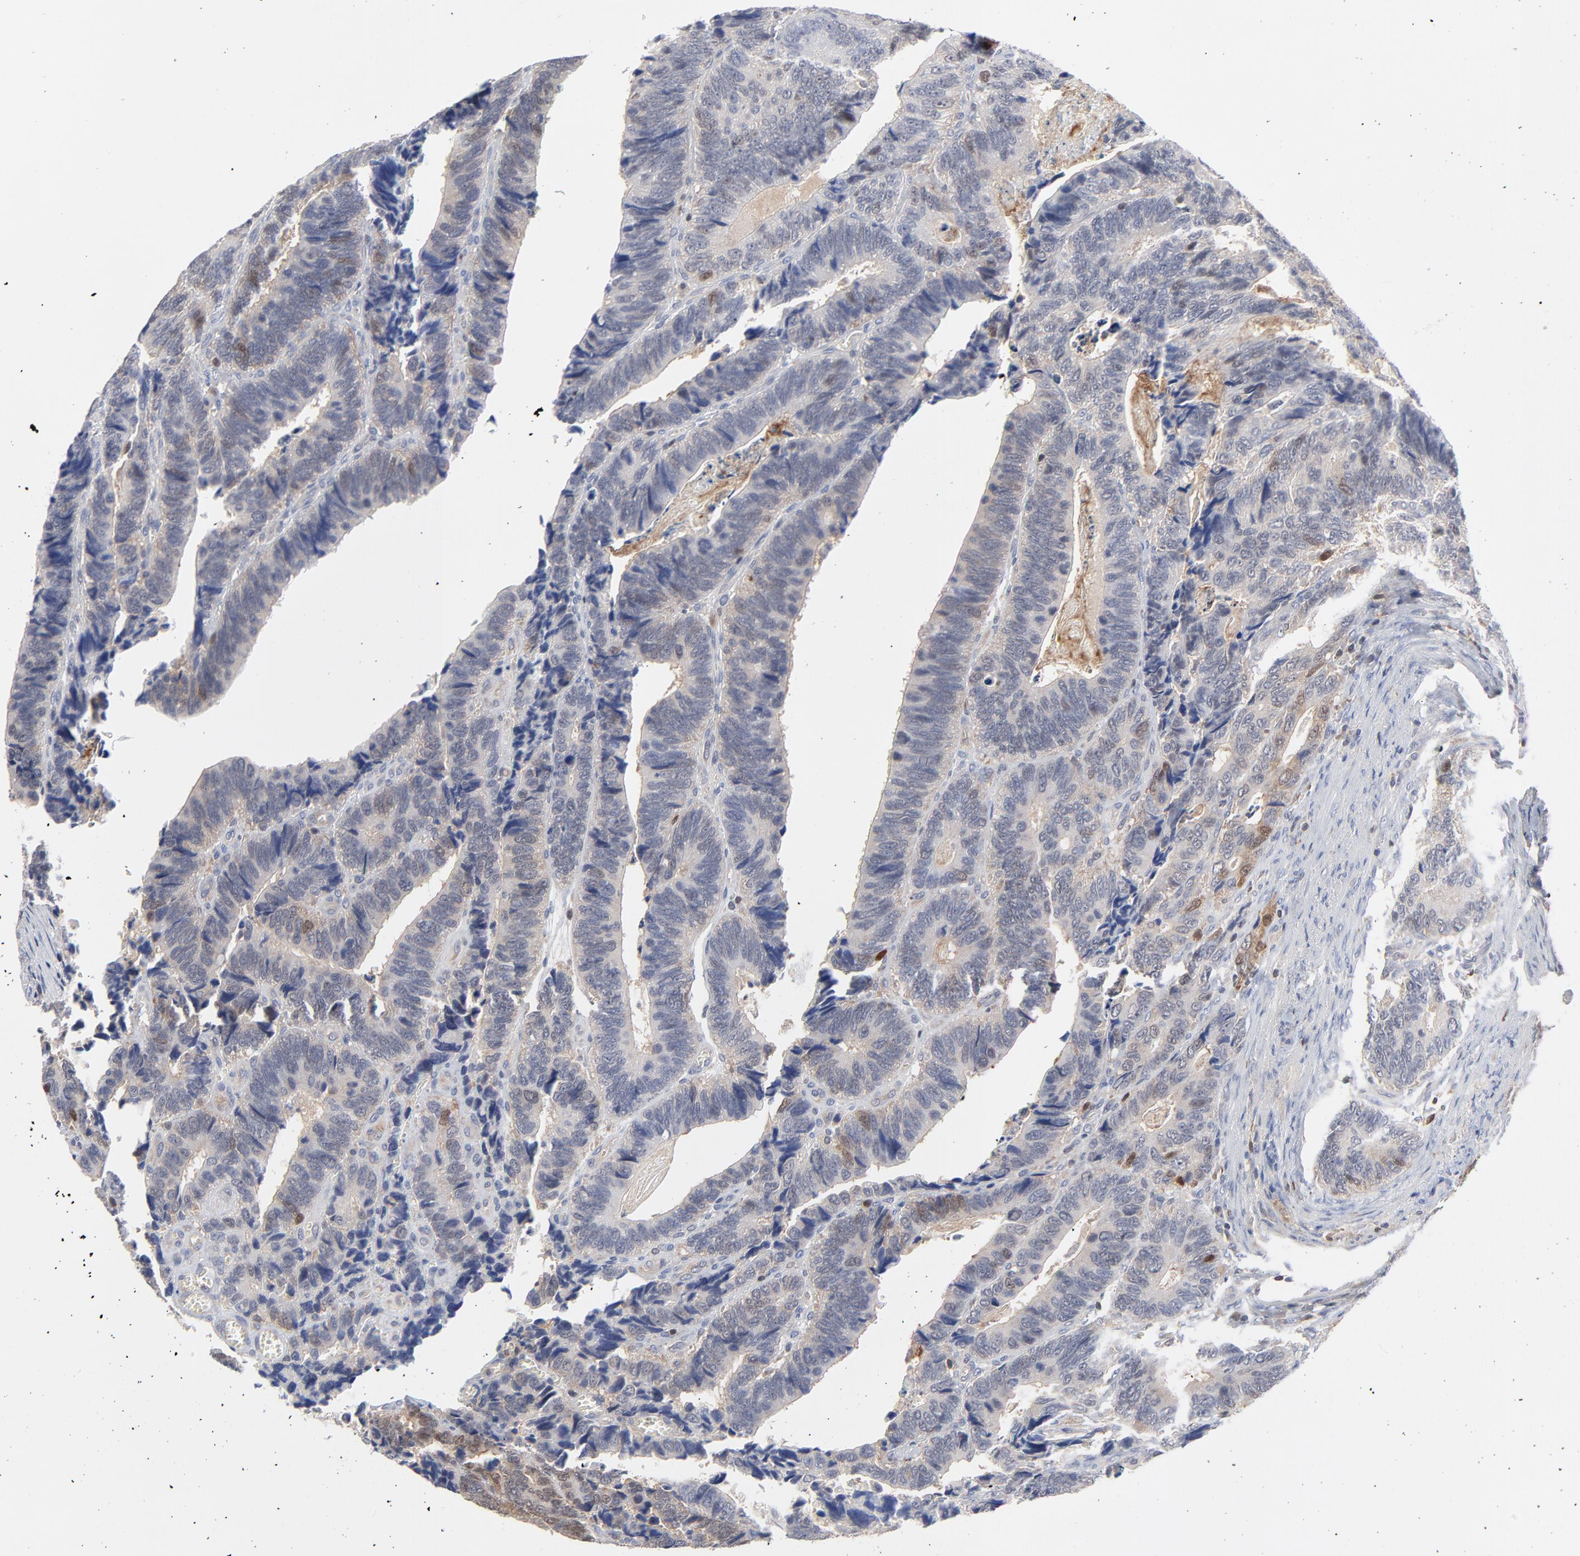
{"staining": {"intensity": "weak", "quantity": "<25%", "location": "cytoplasmic/membranous,nuclear"}, "tissue": "colorectal cancer", "cell_type": "Tumor cells", "image_type": "cancer", "snomed": [{"axis": "morphology", "description": "Adenocarcinoma, NOS"}, {"axis": "topography", "description": "Colon"}], "caption": "Immunohistochemical staining of human adenocarcinoma (colorectal) displays no significant staining in tumor cells.", "gene": "CAB39L", "patient": {"sex": "male", "age": 72}}